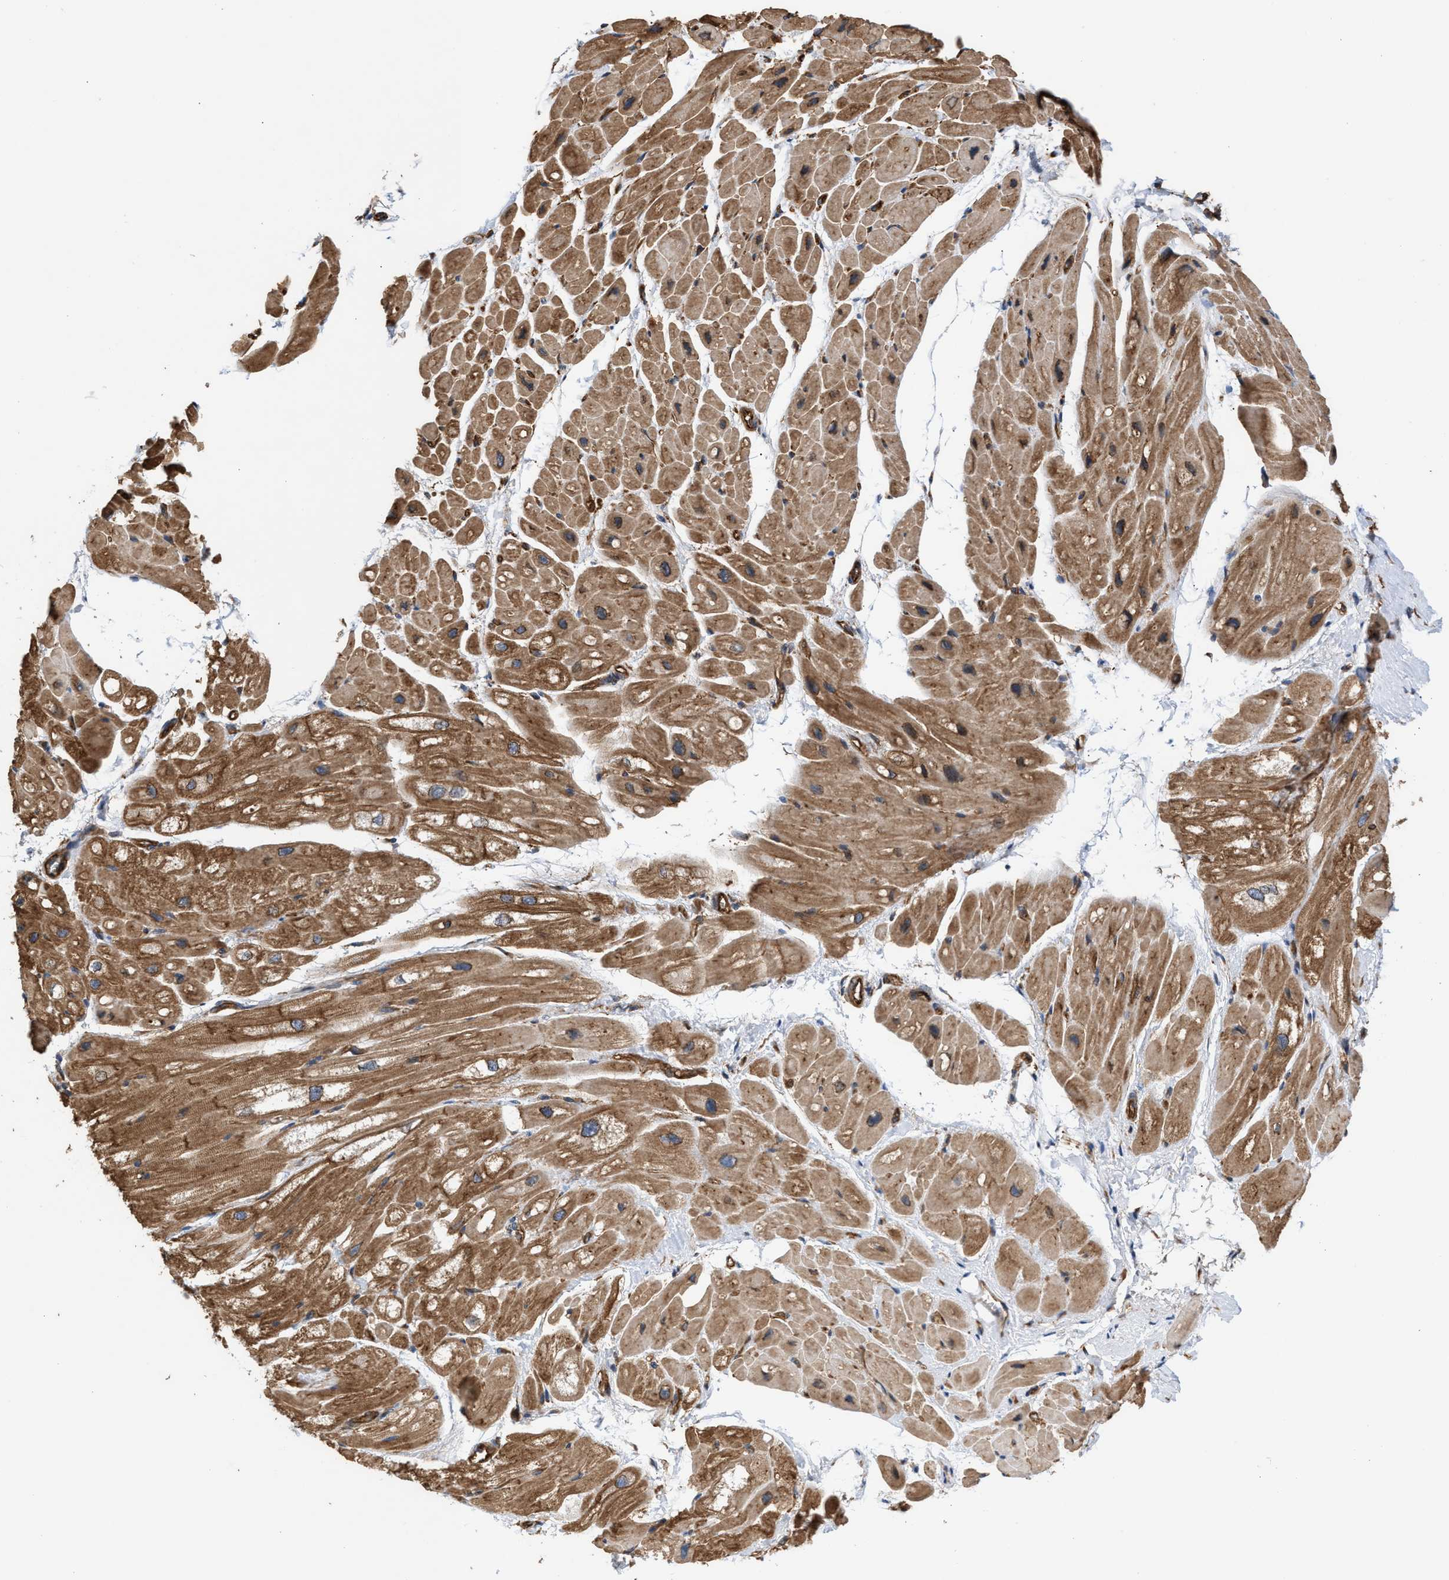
{"staining": {"intensity": "moderate", "quantity": ">75%", "location": "cytoplasmic/membranous"}, "tissue": "heart muscle", "cell_type": "Cardiomyocytes", "image_type": "normal", "snomed": [{"axis": "morphology", "description": "Normal tissue, NOS"}, {"axis": "topography", "description": "Heart"}], "caption": "Immunohistochemistry (IHC) of benign heart muscle displays medium levels of moderate cytoplasmic/membranous expression in about >75% of cardiomyocytes. (DAB (3,3'-diaminobenzidine) = brown stain, brightfield microscopy at high magnification).", "gene": "EPS15L1", "patient": {"sex": "male", "age": 49}}